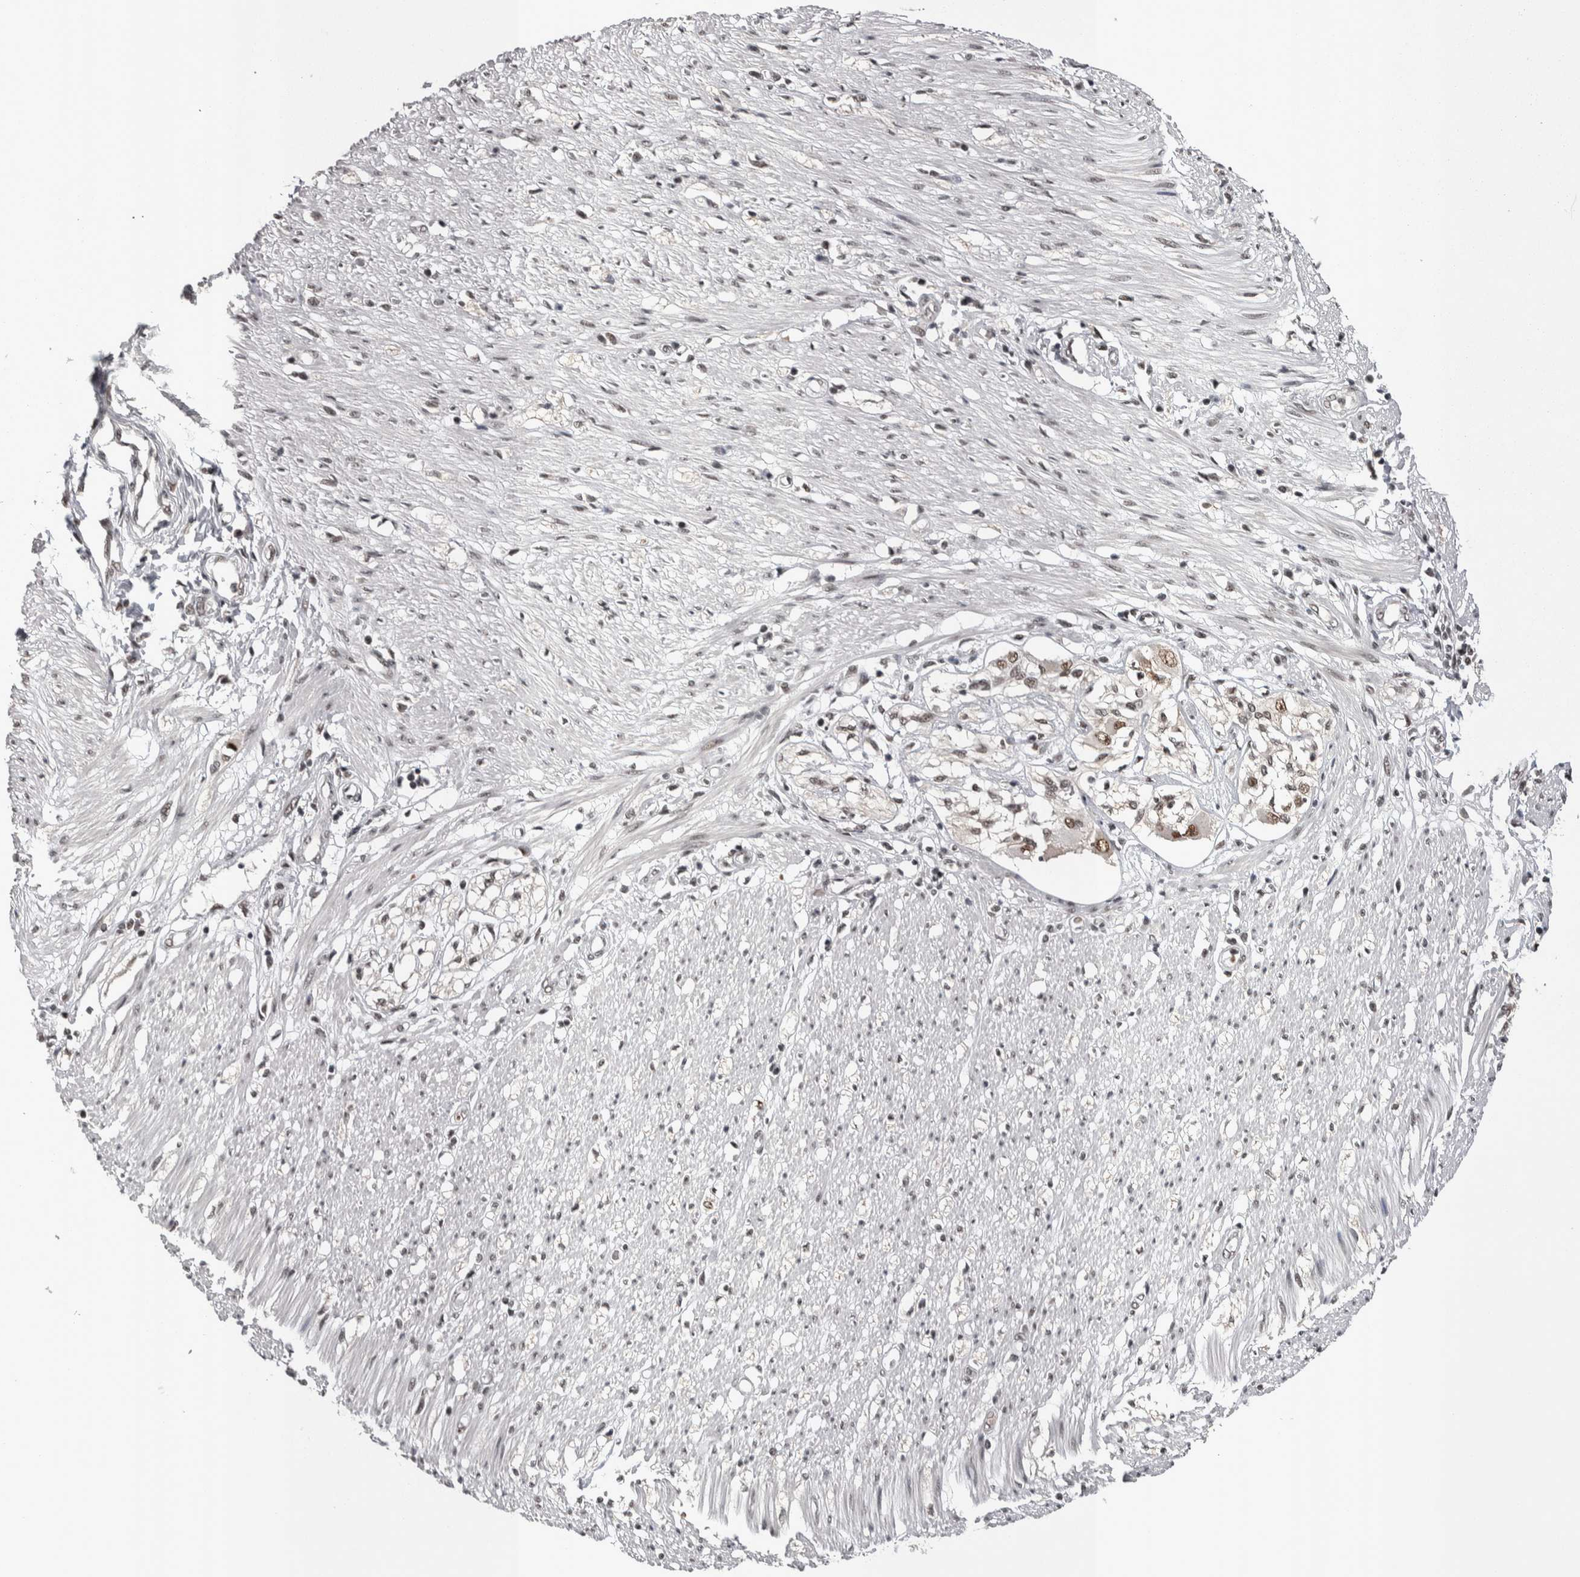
{"staining": {"intensity": "negative", "quantity": "none", "location": "none"}, "tissue": "soft tissue", "cell_type": "Chondrocytes", "image_type": "normal", "snomed": [{"axis": "morphology", "description": "Normal tissue, NOS"}, {"axis": "morphology", "description": "Adenocarcinoma, NOS"}, {"axis": "topography", "description": "Colon"}, {"axis": "topography", "description": "Peripheral nerve tissue"}], "caption": "DAB immunohistochemical staining of normal soft tissue reveals no significant expression in chondrocytes.", "gene": "DMTF1", "patient": {"sex": "male", "age": 14}}